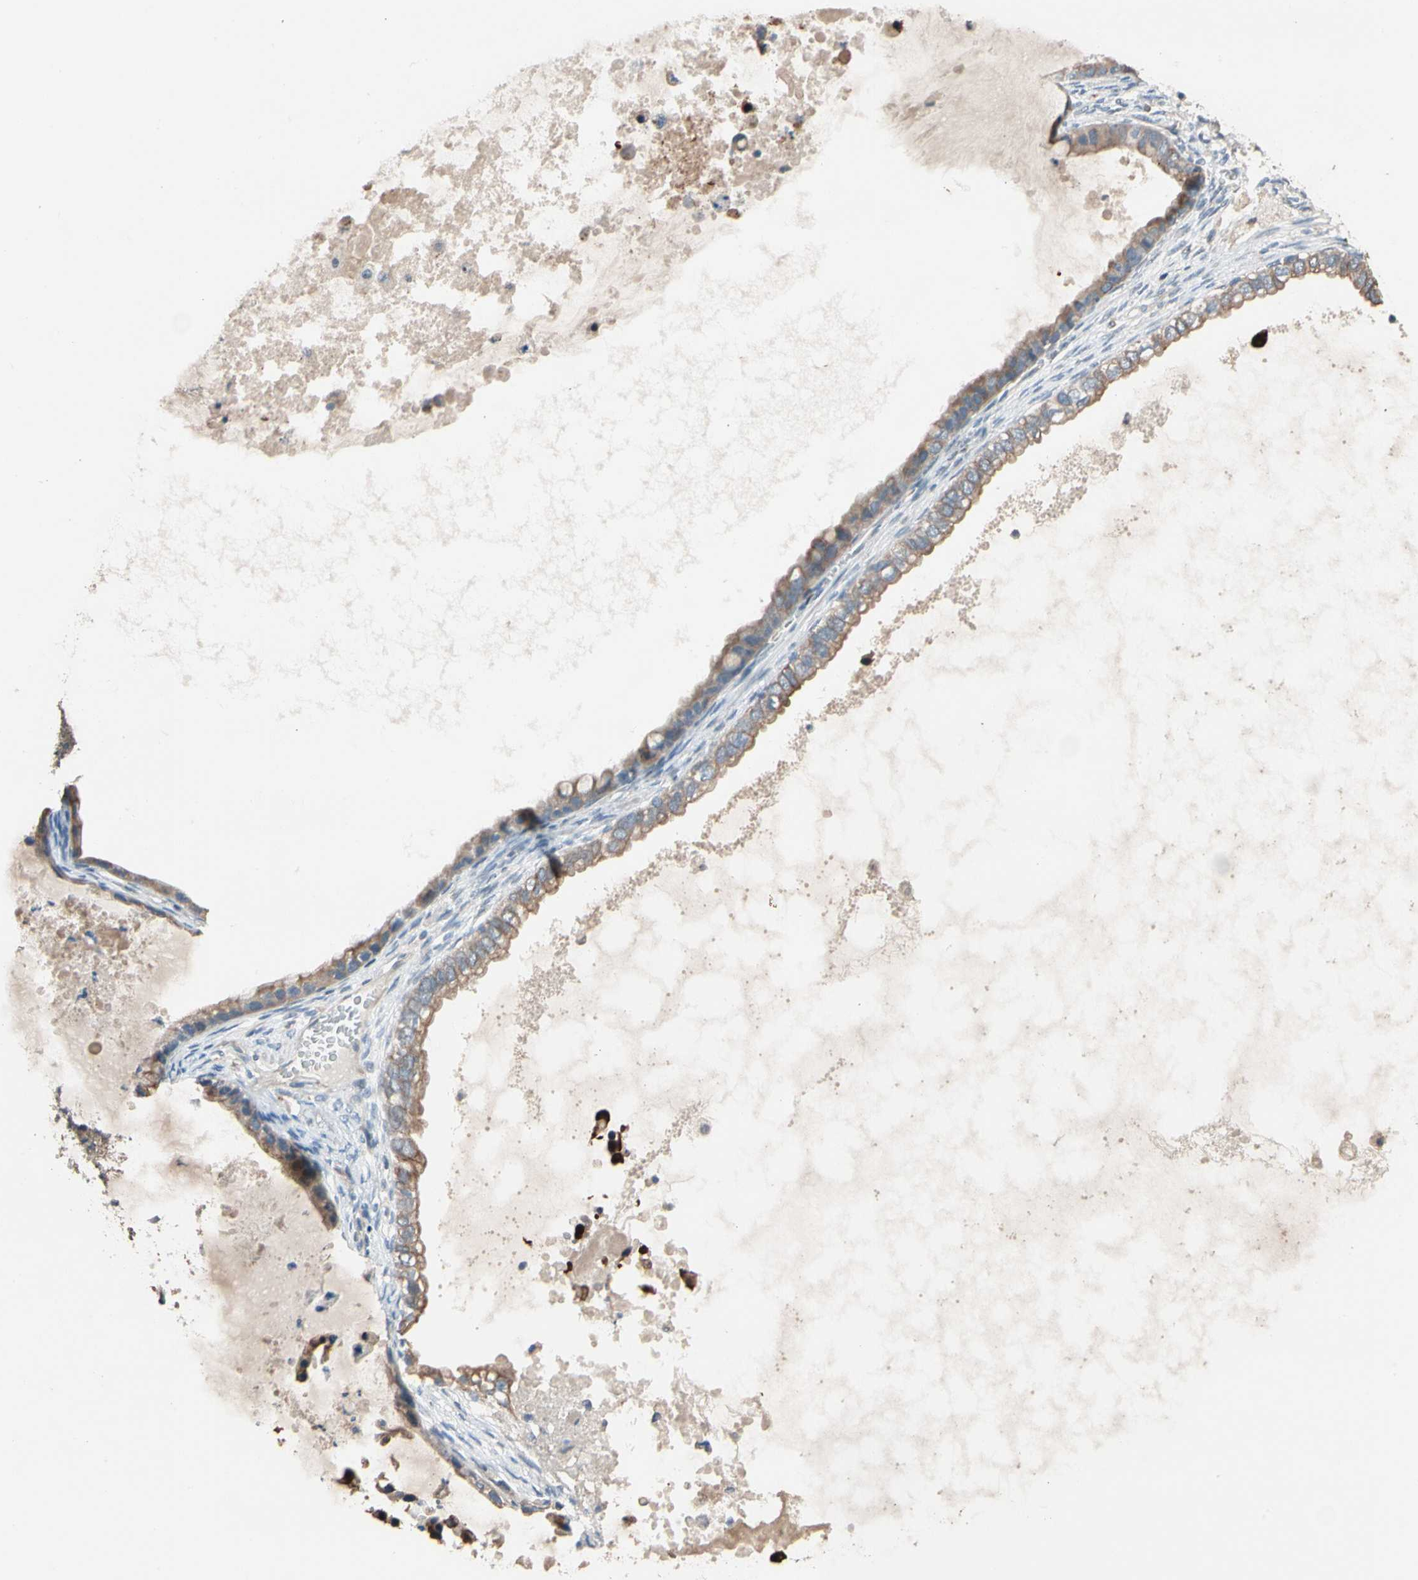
{"staining": {"intensity": "moderate", "quantity": ">75%", "location": "cytoplasmic/membranous"}, "tissue": "ovarian cancer", "cell_type": "Tumor cells", "image_type": "cancer", "snomed": [{"axis": "morphology", "description": "Cystadenocarcinoma, mucinous, NOS"}, {"axis": "topography", "description": "Ovary"}], "caption": "Protein staining of mucinous cystadenocarcinoma (ovarian) tissue shows moderate cytoplasmic/membranous positivity in approximately >75% of tumor cells. (Brightfield microscopy of DAB IHC at high magnification).", "gene": "MAP3K7", "patient": {"sex": "female", "age": 80}}